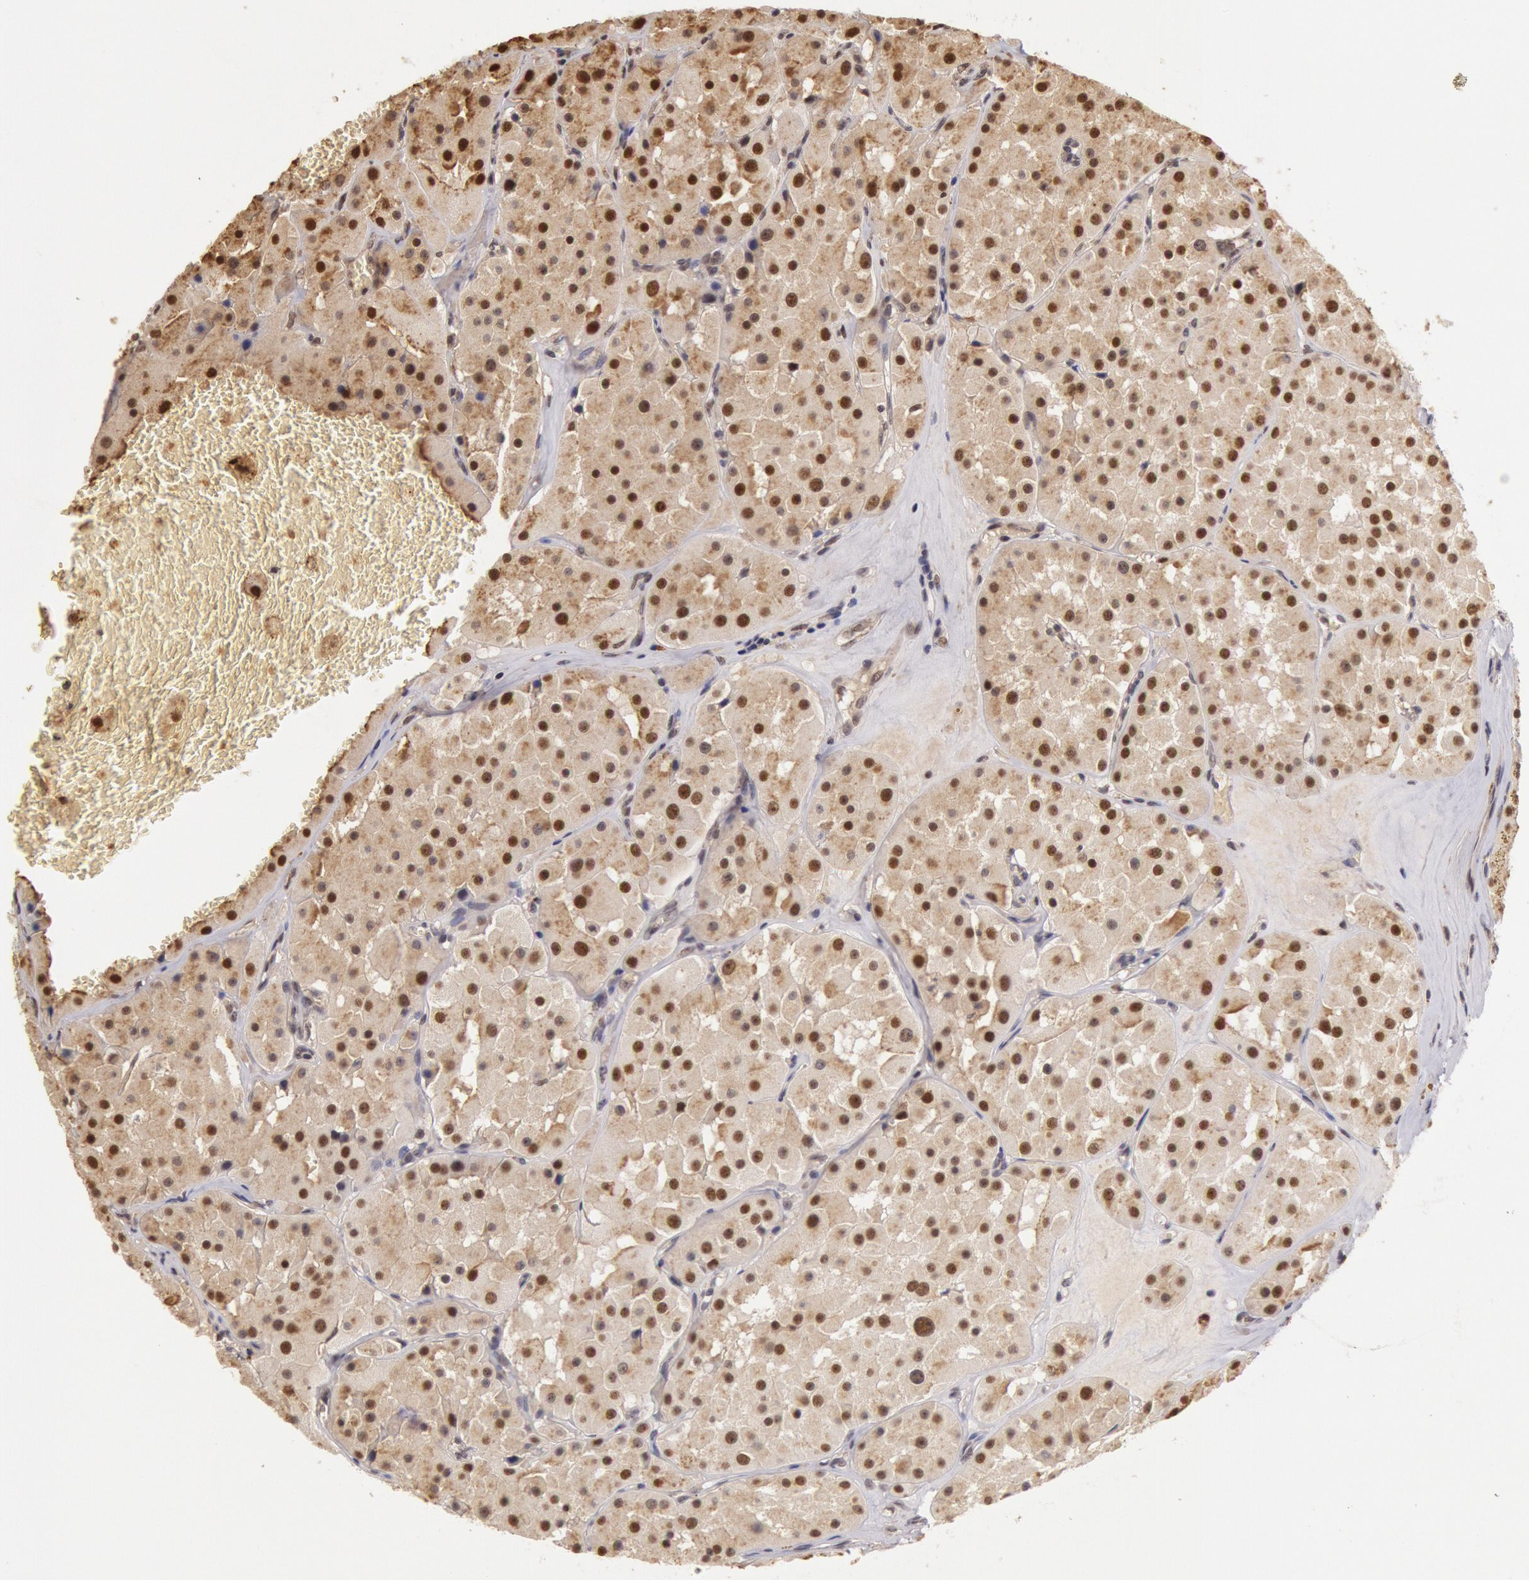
{"staining": {"intensity": "moderate", "quantity": "25%-75%", "location": "nuclear"}, "tissue": "renal cancer", "cell_type": "Tumor cells", "image_type": "cancer", "snomed": [{"axis": "morphology", "description": "Adenocarcinoma, uncertain malignant potential"}, {"axis": "topography", "description": "Kidney"}], "caption": "The histopathology image reveals immunohistochemical staining of adenocarcinoma,  uncertain malignant potential (renal). There is moderate nuclear staining is appreciated in approximately 25%-75% of tumor cells. (IHC, brightfield microscopy, high magnification).", "gene": "LIG4", "patient": {"sex": "male", "age": 63}}